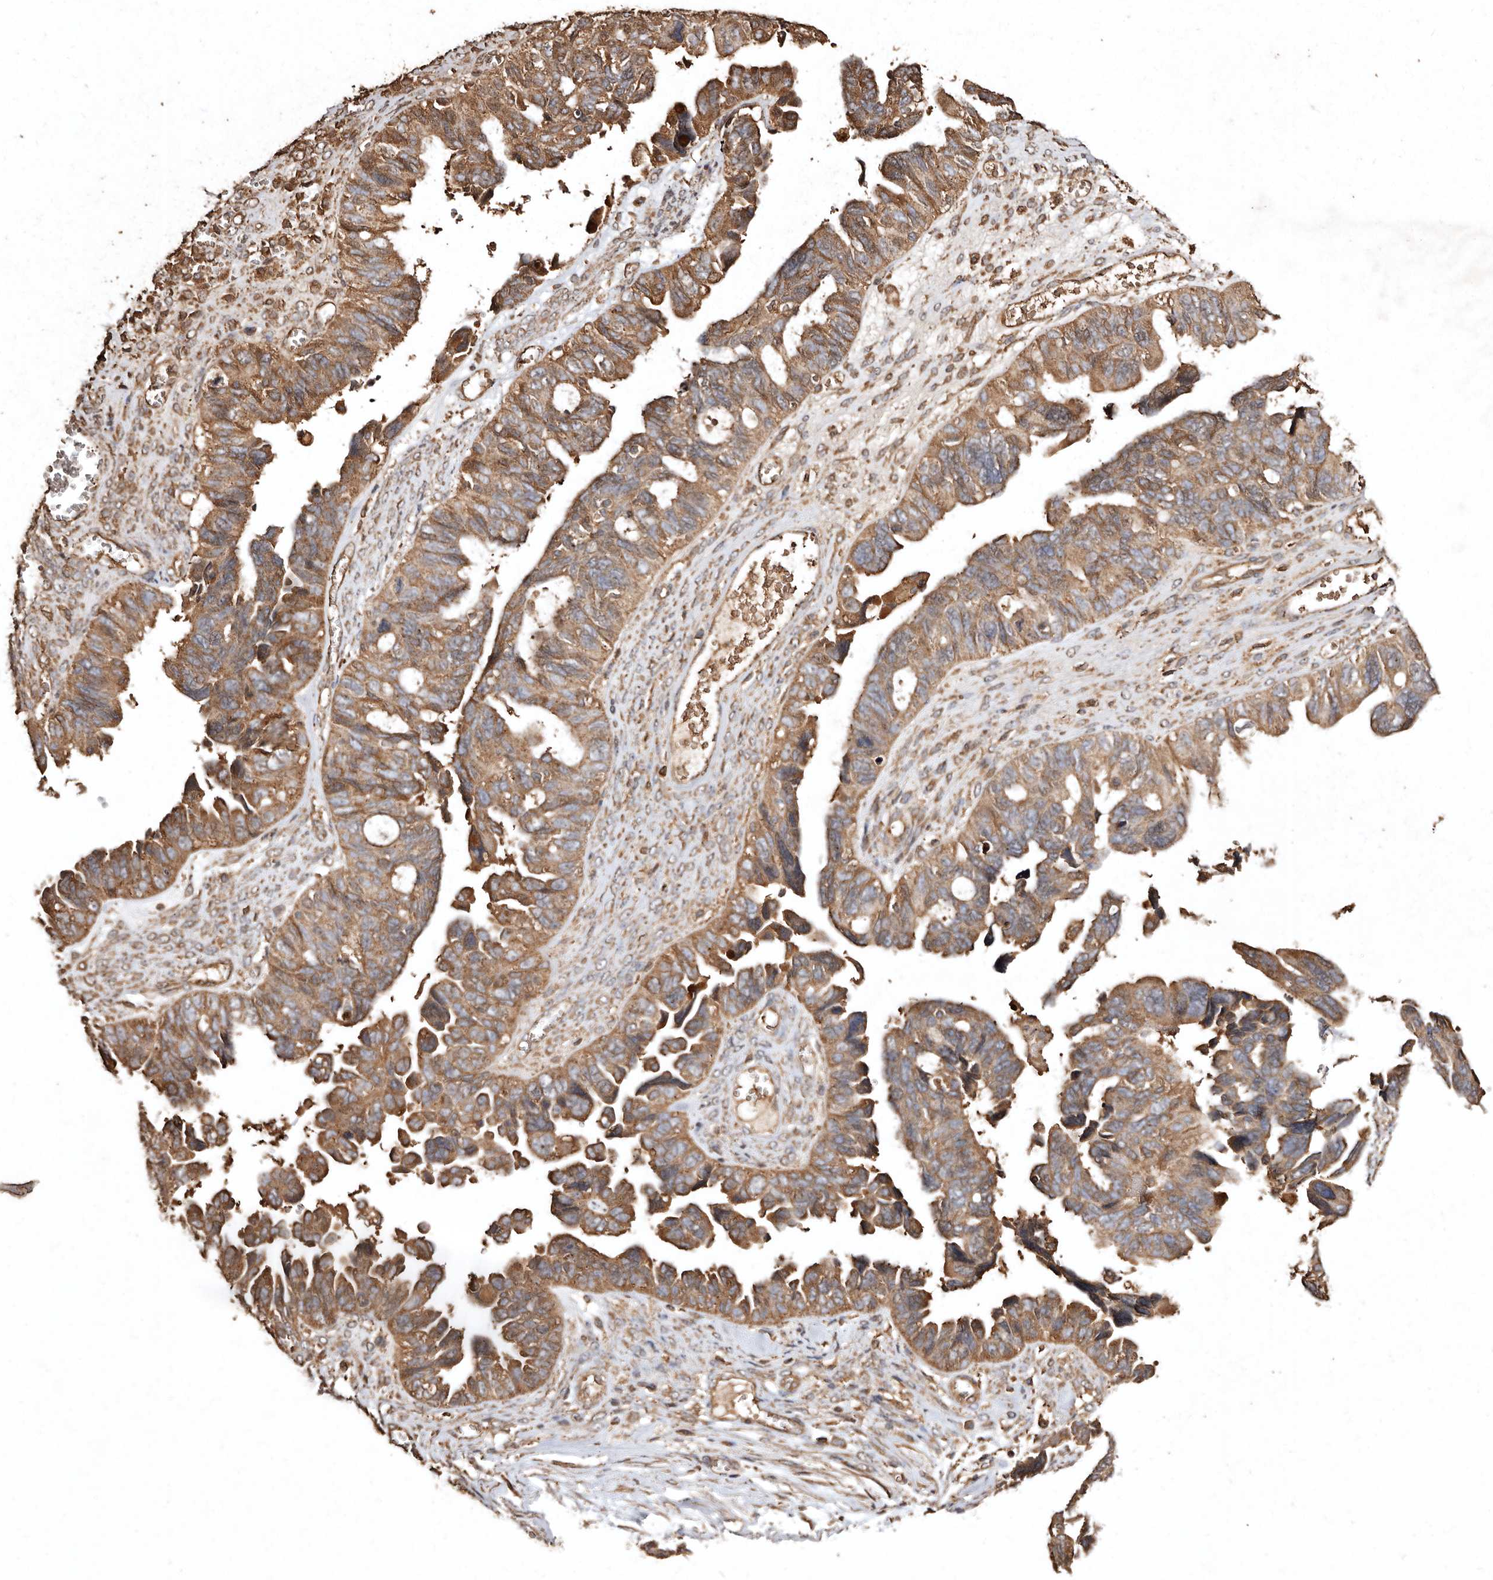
{"staining": {"intensity": "moderate", "quantity": ">75%", "location": "cytoplasmic/membranous"}, "tissue": "ovarian cancer", "cell_type": "Tumor cells", "image_type": "cancer", "snomed": [{"axis": "morphology", "description": "Cystadenocarcinoma, serous, NOS"}, {"axis": "topography", "description": "Ovary"}], "caption": "IHC (DAB (3,3'-diaminobenzidine)) staining of ovarian cancer shows moderate cytoplasmic/membranous protein staining in about >75% of tumor cells.", "gene": "FARS2", "patient": {"sex": "female", "age": 79}}